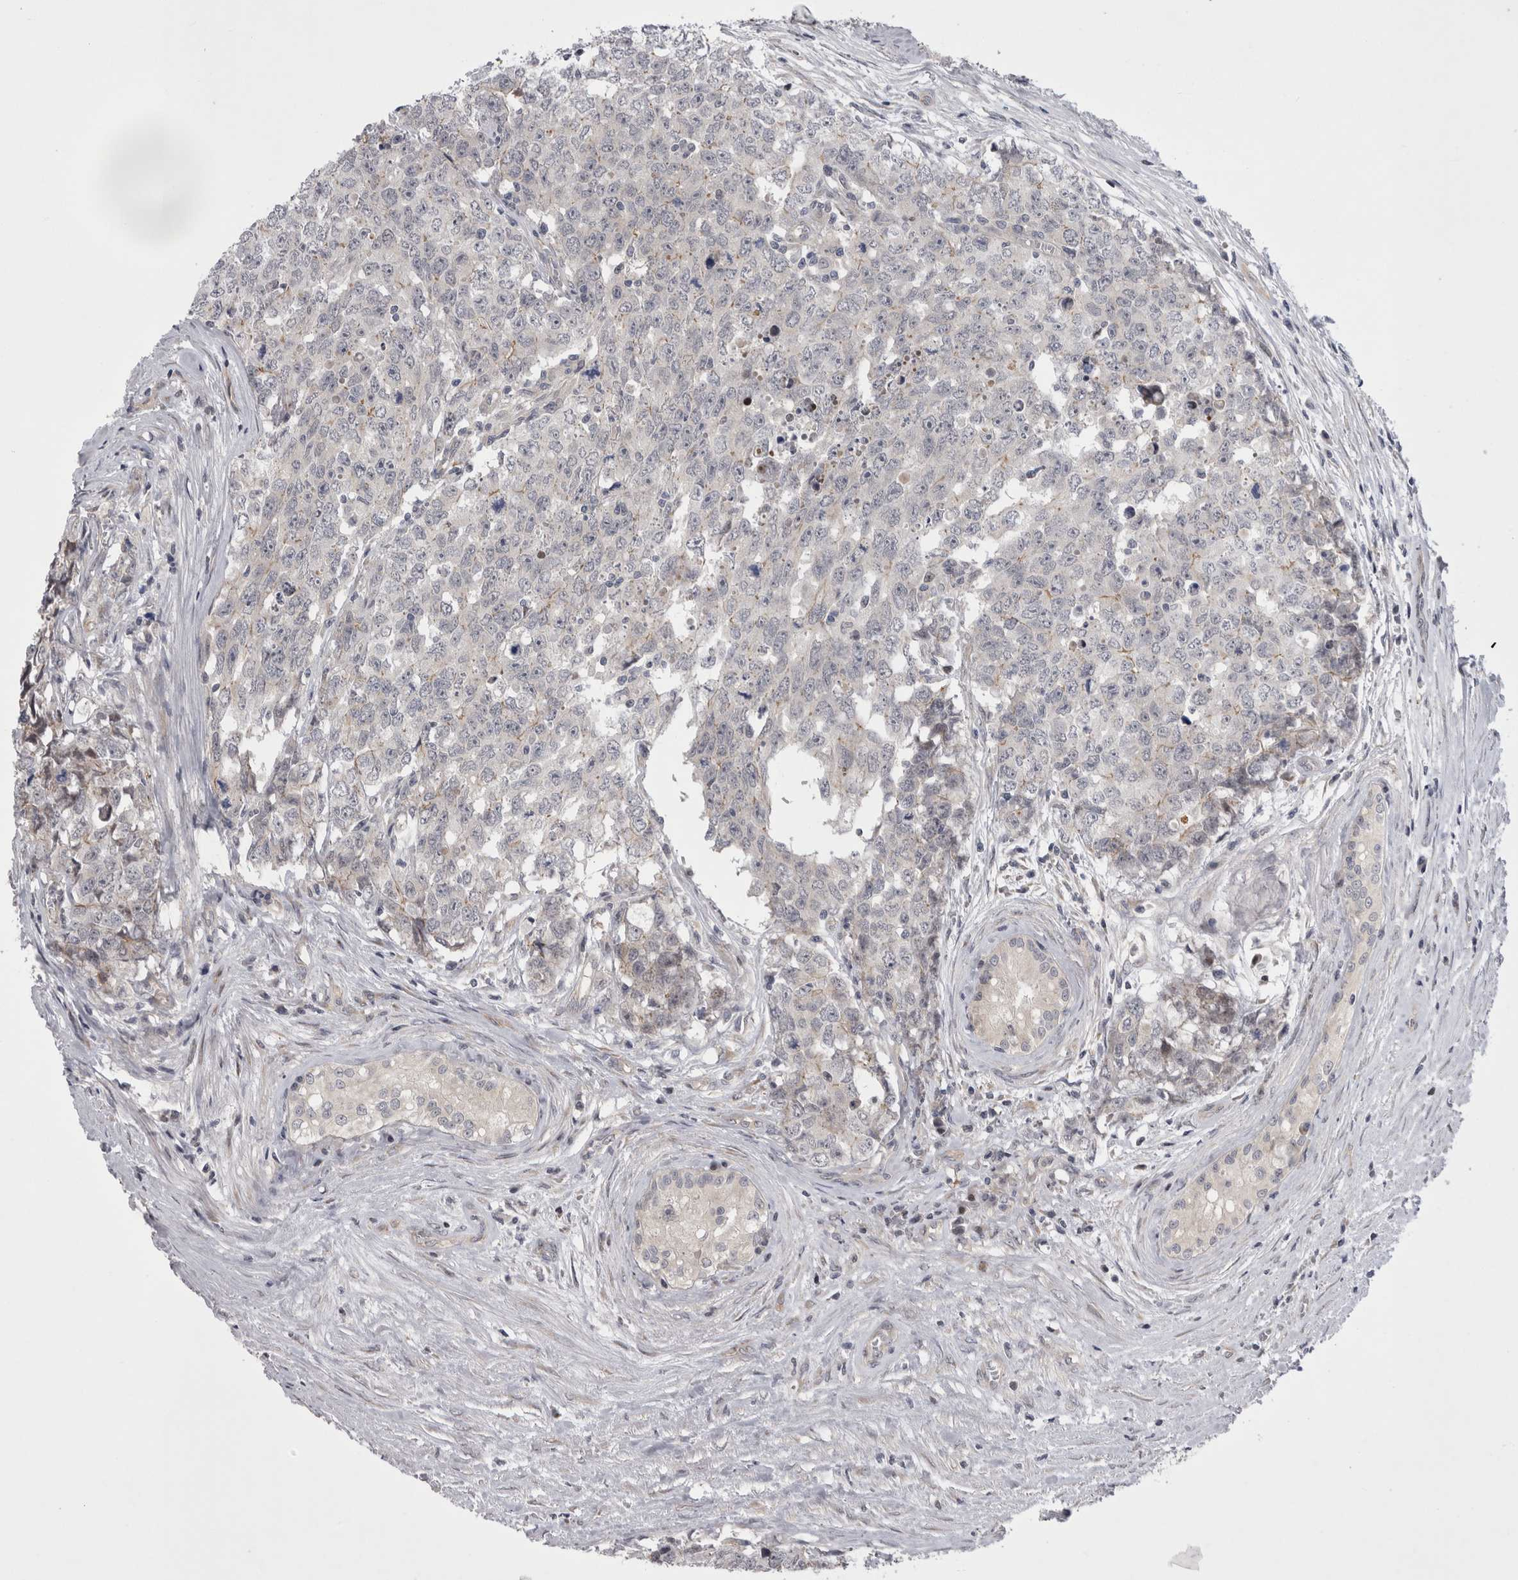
{"staining": {"intensity": "negative", "quantity": "none", "location": "none"}, "tissue": "testis cancer", "cell_type": "Tumor cells", "image_type": "cancer", "snomed": [{"axis": "morphology", "description": "Carcinoma, Embryonal, NOS"}, {"axis": "topography", "description": "Testis"}], "caption": "The immunohistochemistry (IHC) photomicrograph has no significant staining in tumor cells of testis cancer tissue. The staining is performed using DAB brown chromogen with nuclei counter-stained in using hematoxylin.", "gene": "NENF", "patient": {"sex": "male", "age": 28}}